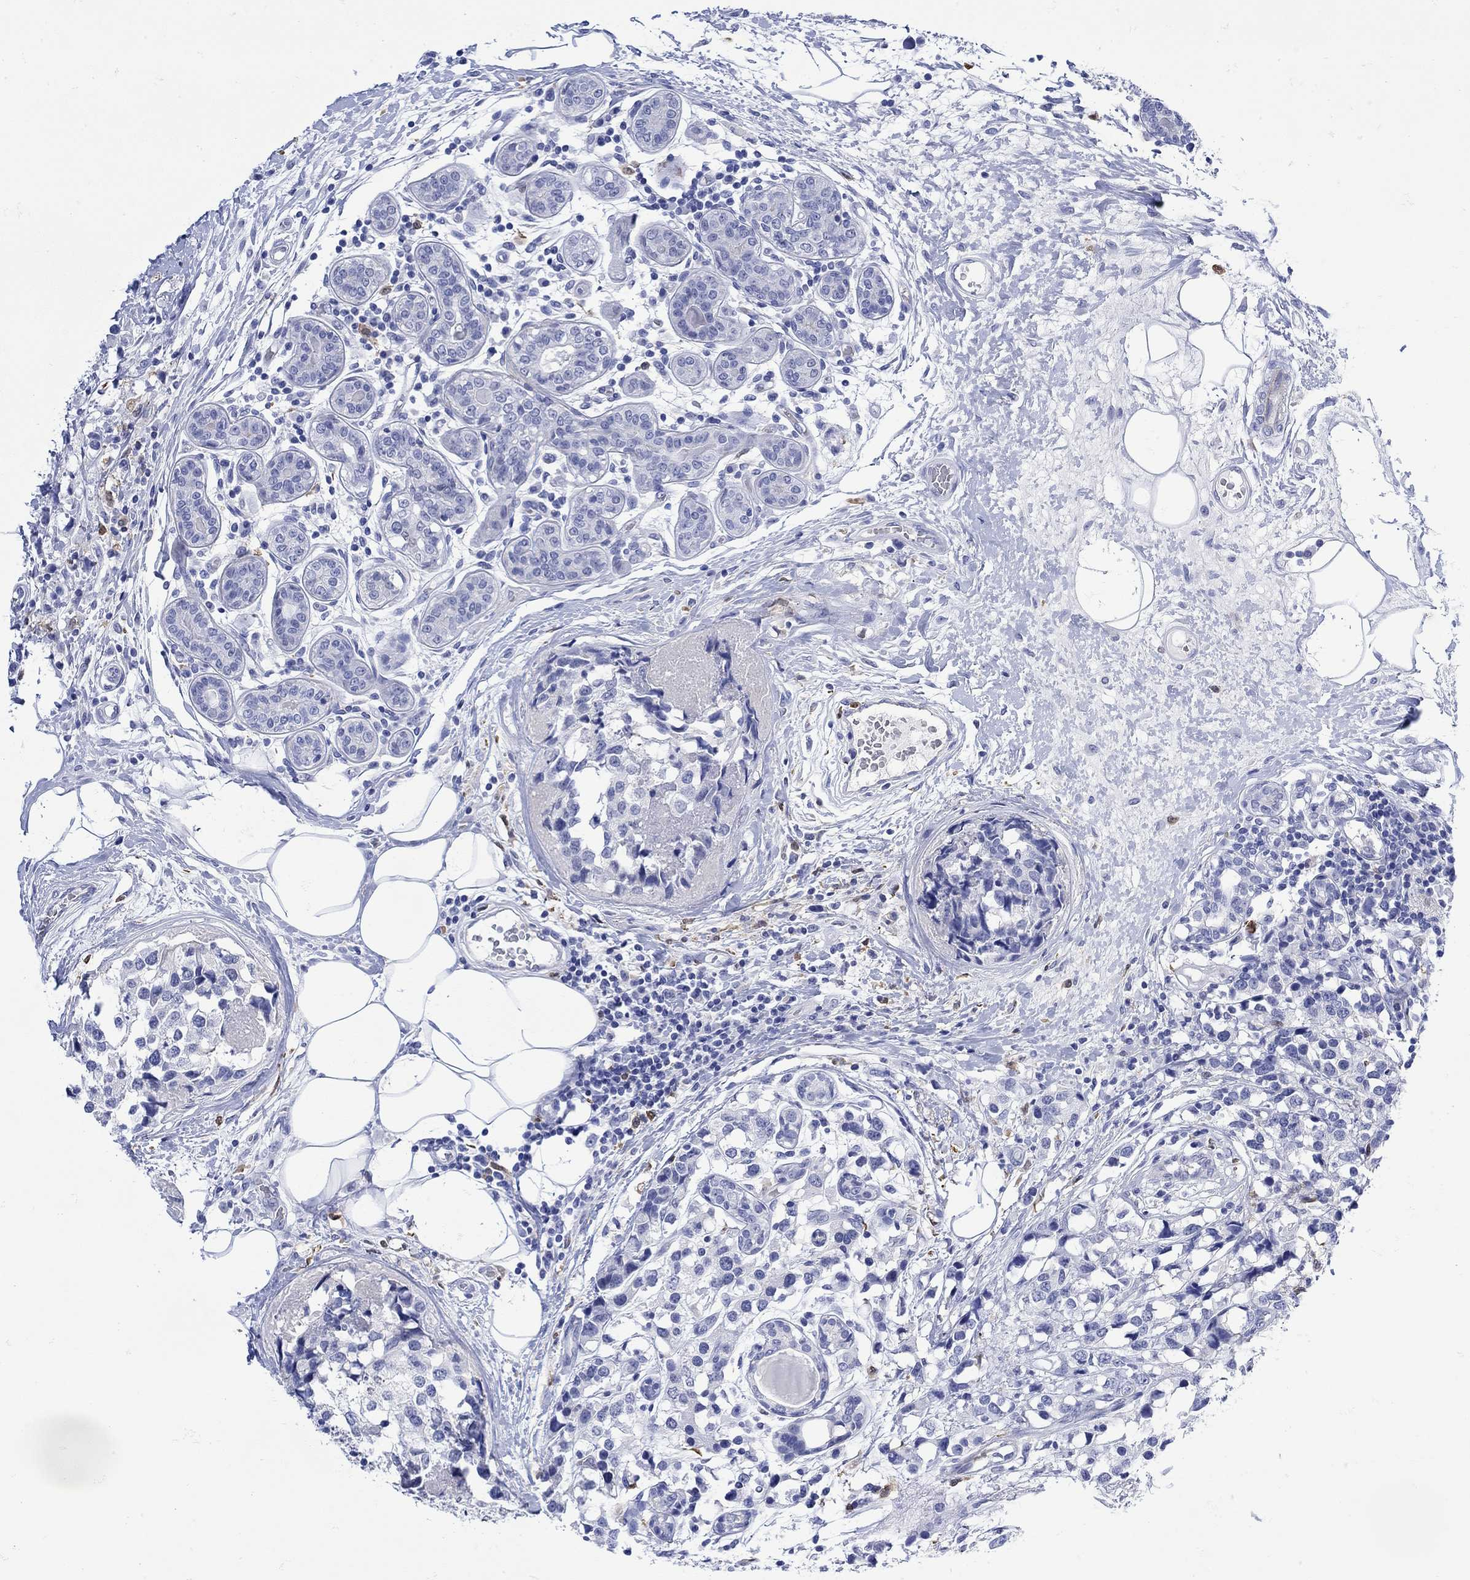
{"staining": {"intensity": "negative", "quantity": "none", "location": "none"}, "tissue": "breast cancer", "cell_type": "Tumor cells", "image_type": "cancer", "snomed": [{"axis": "morphology", "description": "Lobular carcinoma"}, {"axis": "topography", "description": "Breast"}], "caption": "Tumor cells are negative for protein expression in human lobular carcinoma (breast). The staining is performed using DAB brown chromogen with nuclei counter-stained in using hematoxylin.", "gene": "LINGO3", "patient": {"sex": "female", "age": 59}}